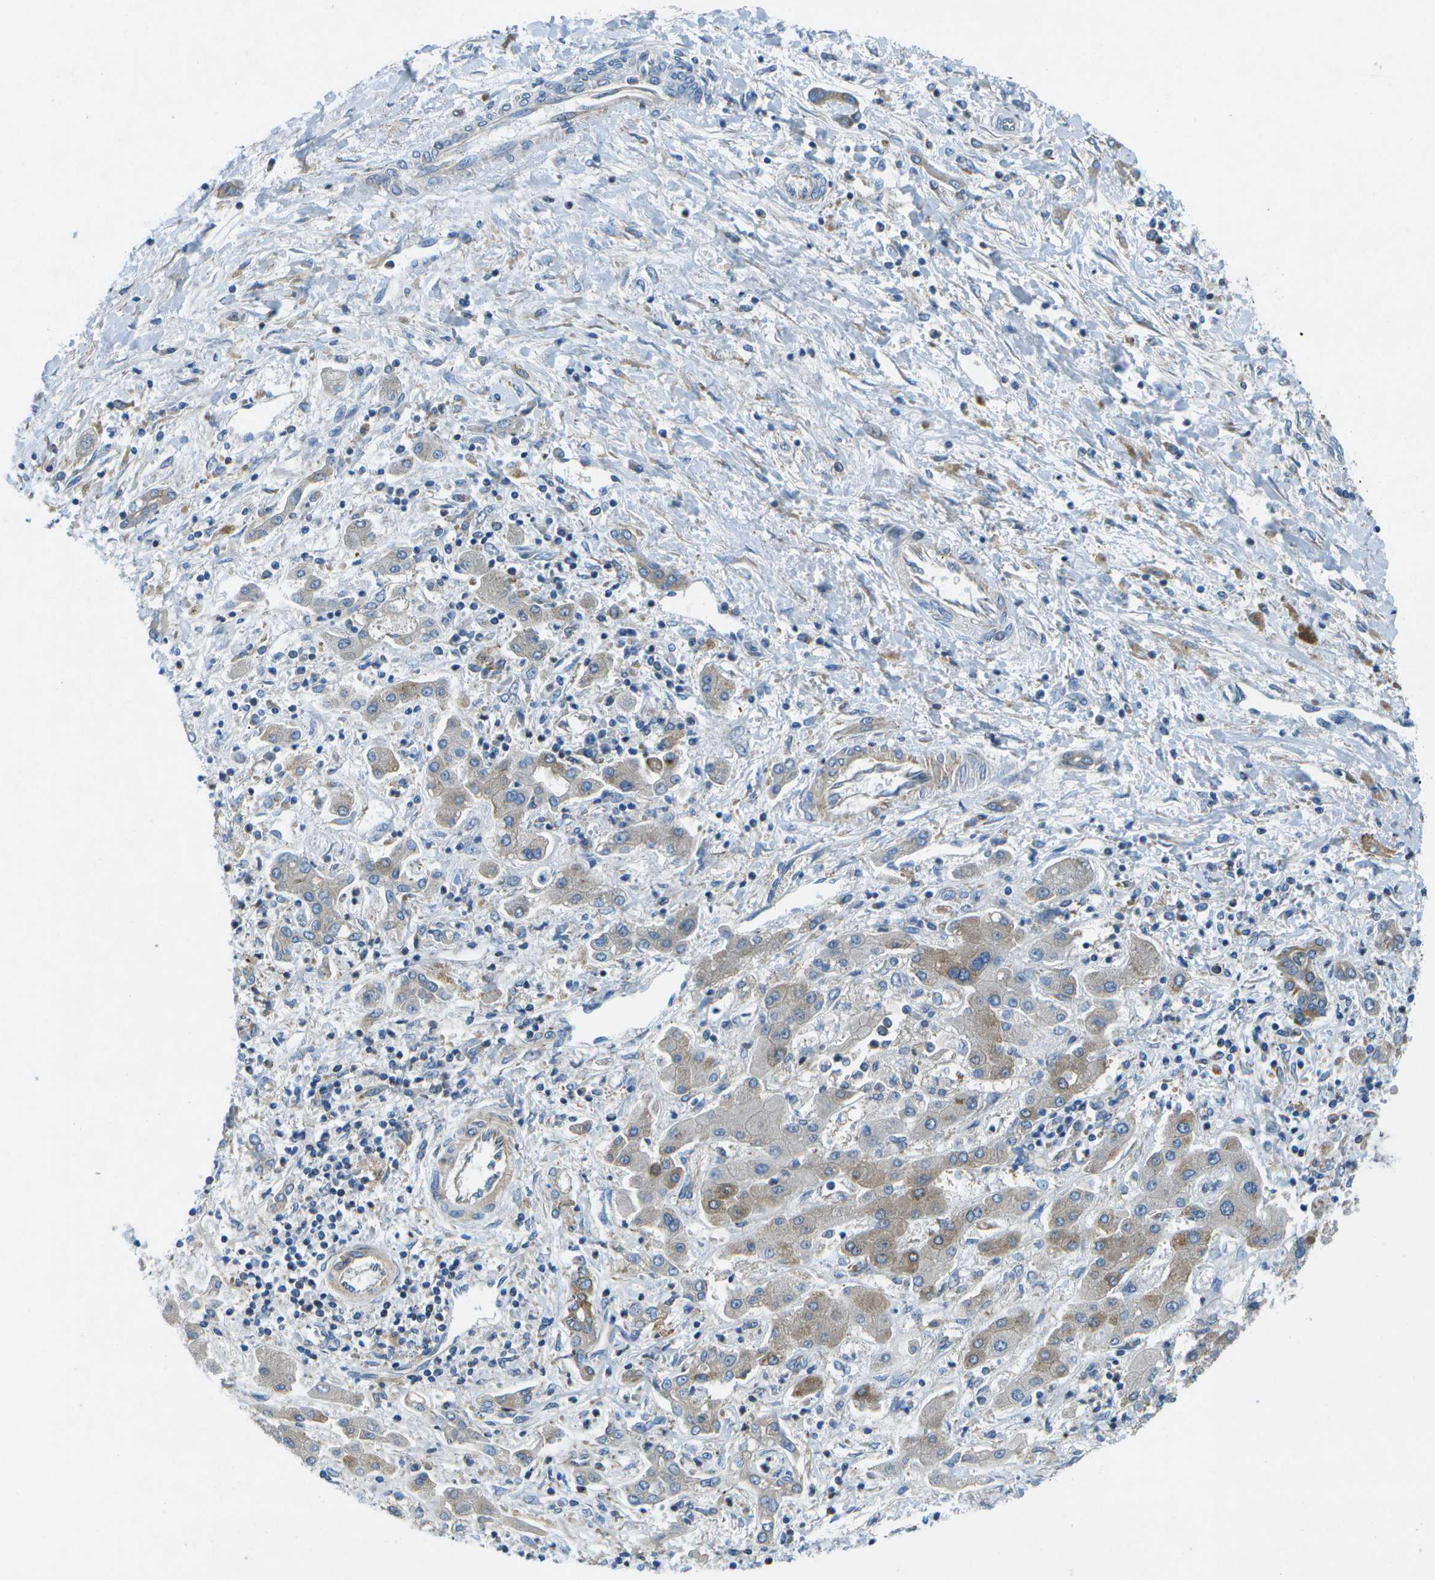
{"staining": {"intensity": "strong", "quantity": "25%-75%", "location": "cytoplasmic/membranous"}, "tissue": "liver cancer", "cell_type": "Tumor cells", "image_type": "cancer", "snomed": [{"axis": "morphology", "description": "Cholangiocarcinoma"}, {"axis": "topography", "description": "Liver"}], "caption": "Immunohistochemistry (IHC) histopathology image of human liver cancer stained for a protein (brown), which demonstrates high levels of strong cytoplasmic/membranous expression in approximately 25%-75% of tumor cells.", "gene": "GDF5", "patient": {"sex": "male", "age": 50}}